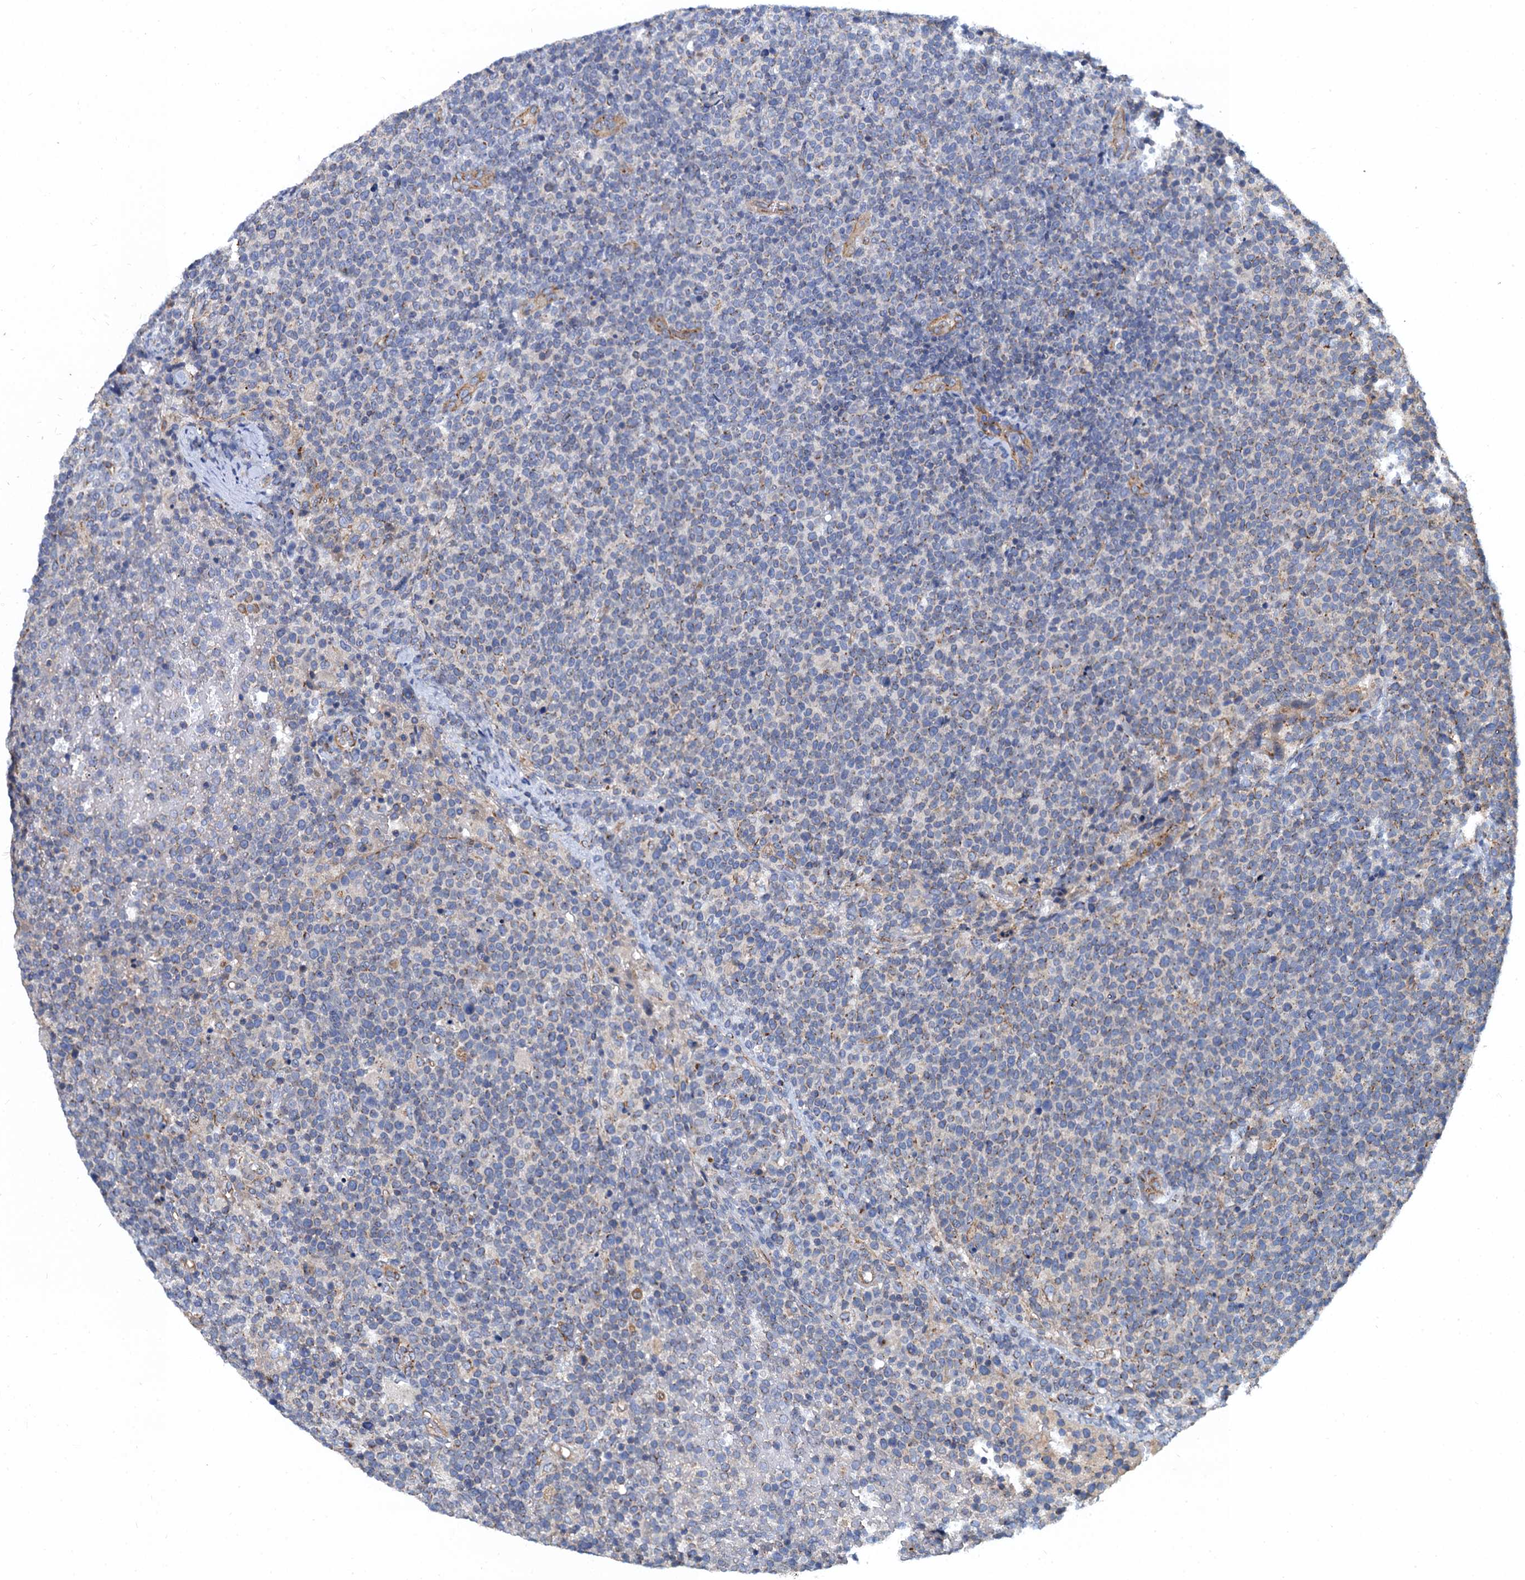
{"staining": {"intensity": "weak", "quantity": "25%-75%", "location": "cytoplasmic/membranous"}, "tissue": "lymphoma", "cell_type": "Tumor cells", "image_type": "cancer", "snomed": [{"axis": "morphology", "description": "Malignant lymphoma, non-Hodgkin's type, High grade"}, {"axis": "topography", "description": "Lymph node"}], "caption": "Brown immunohistochemical staining in malignant lymphoma, non-Hodgkin's type (high-grade) demonstrates weak cytoplasmic/membranous positivity in about 25%-75% of tumor cells.", "gene": "NGRN", "patient": {"sex": "male", "age": 61}}